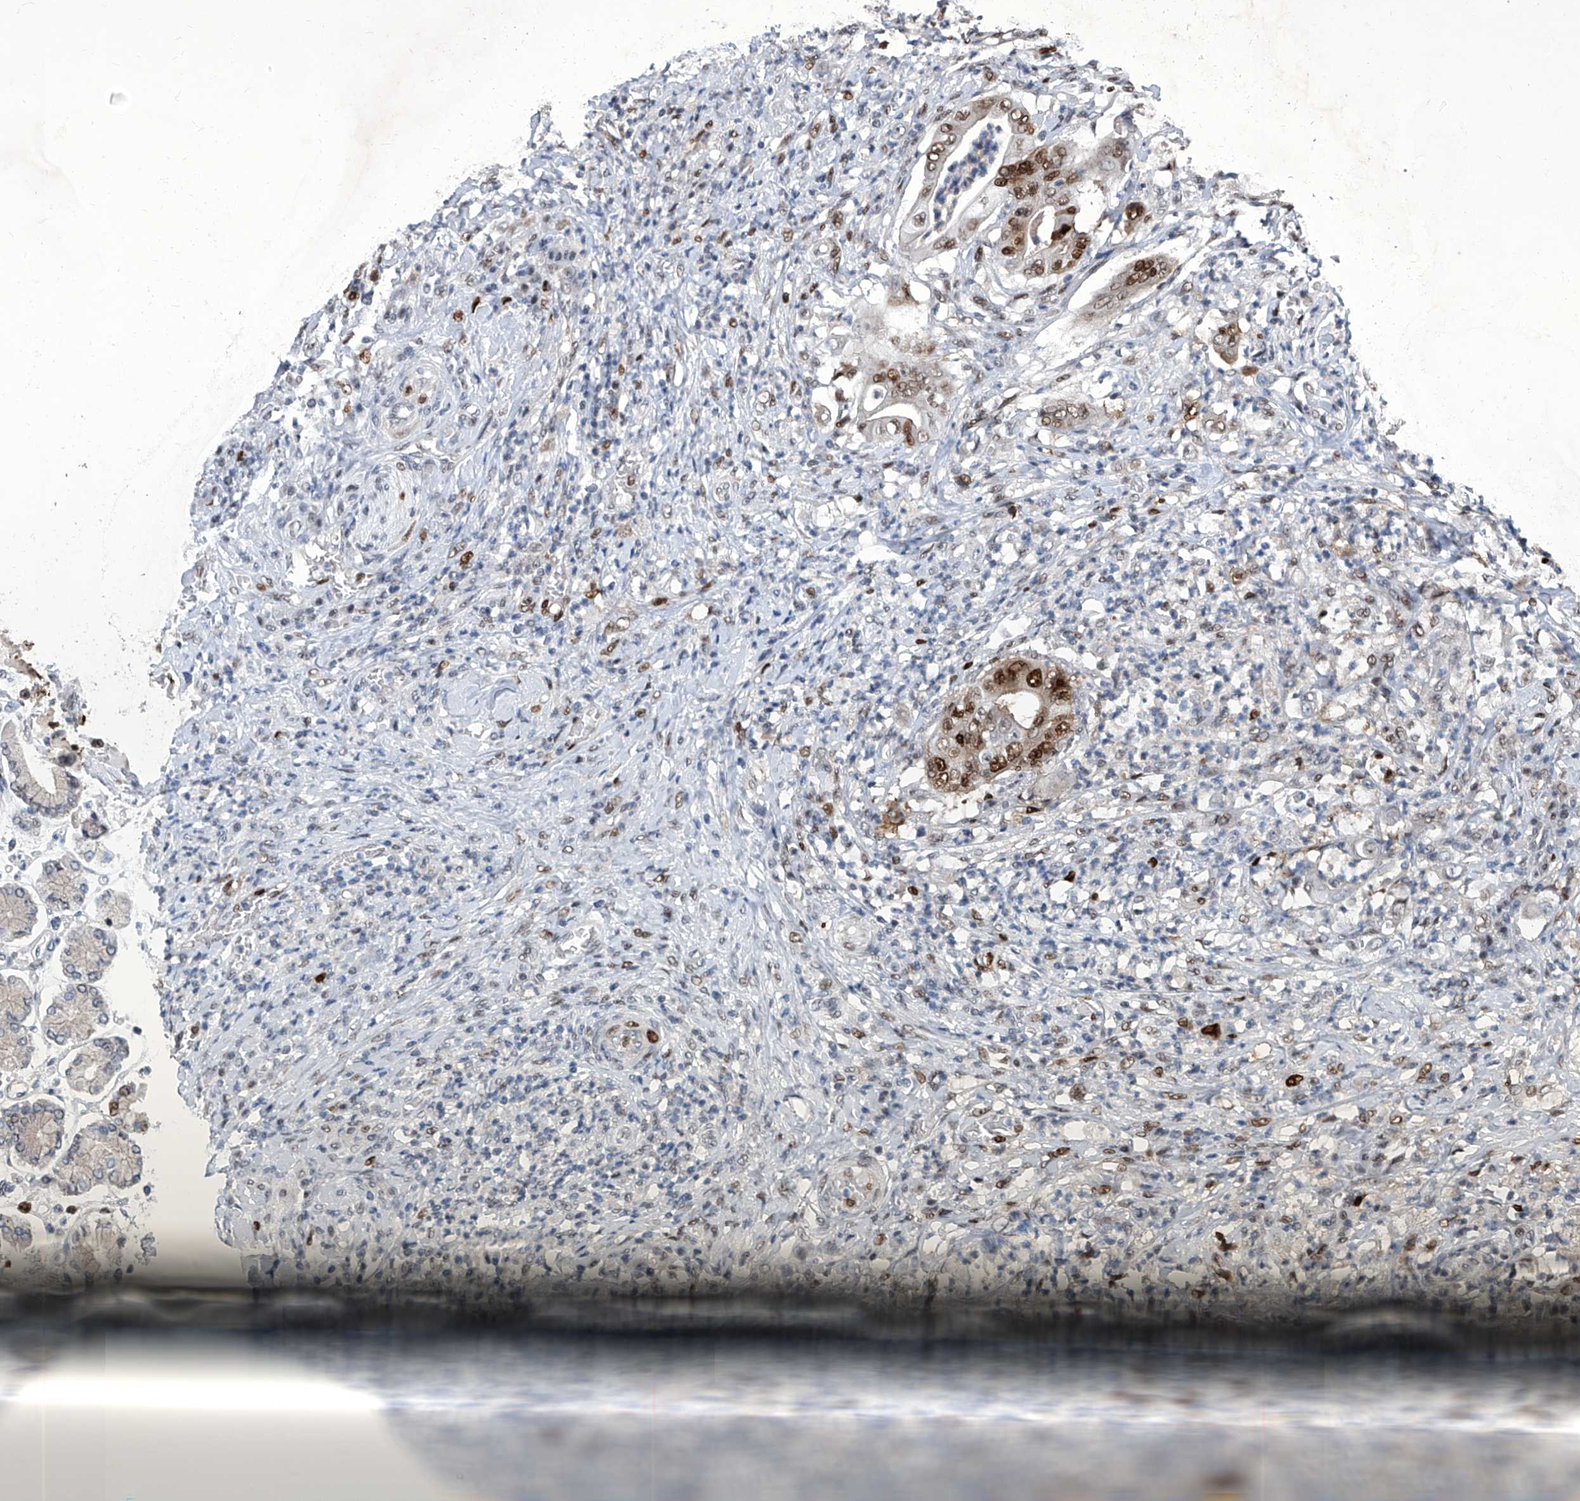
{"staining": {"intensity": "strong", "quantity": ">75%", "location": "nuclear"}, "tissue": "stomach cancer", "cell_type": "Tumor cells", "image_type": "cancer", "snomed": [{"axis": "morphology", "description": "Adenocarcinoma, NOS"}, {"axis": "topography", "description": "Stomach"}], "caption": "The micrograph shows staining of stomach cancer, revealing strong nuclear protein expression (brown color) within tumor cells. The staining was performed using DAB (3,3'-diaminobenzidine), with brown indicating positive protein expression. Nuclei are stained blue with hematoxylin.", "gene": "PCNA", "patient": {"sex": "female", "age": 73}}